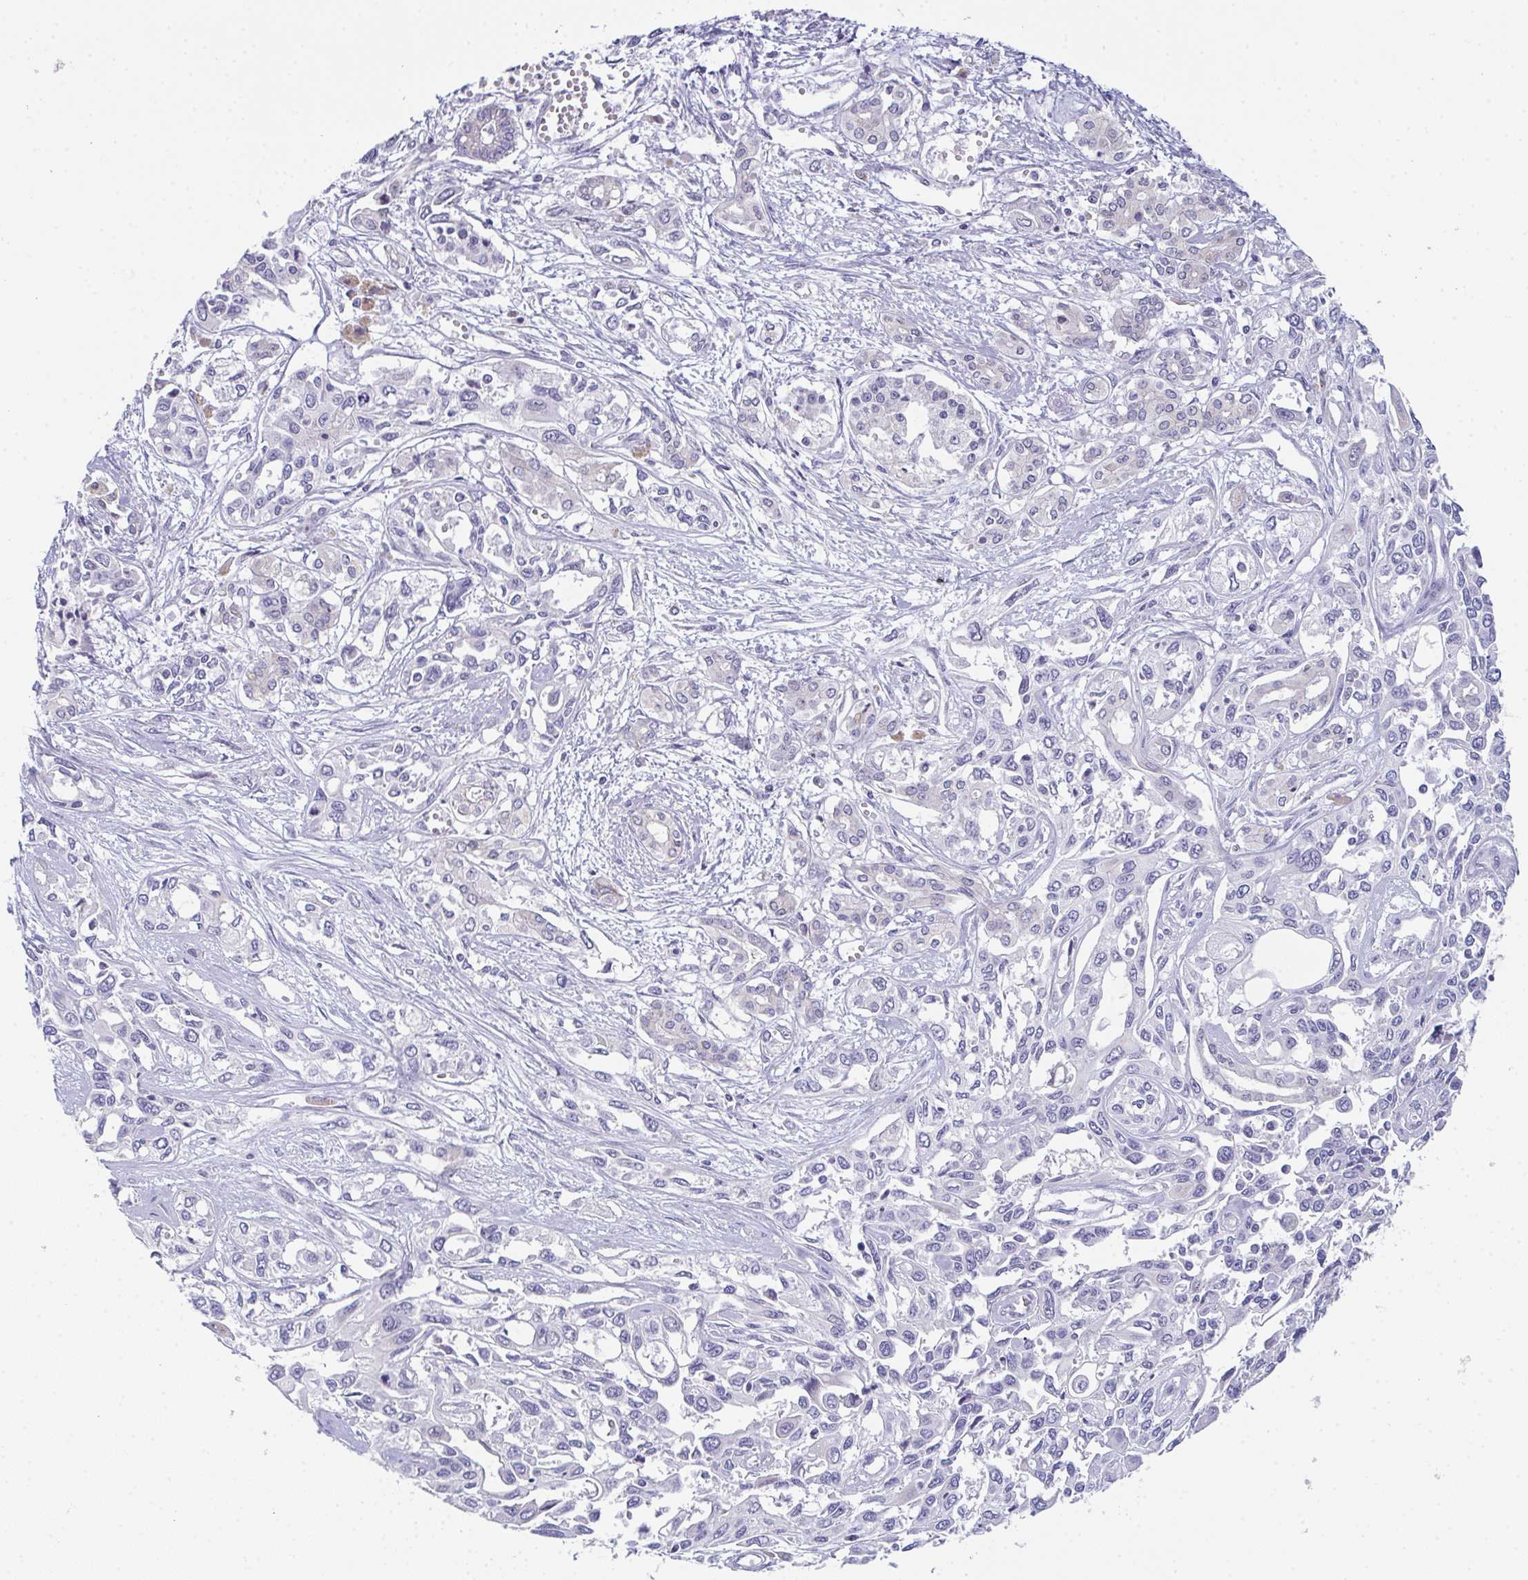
{"staining": {"intensity": "negative", "quantity": "none", "location": "none"}, "tissue": "pancreatic cancer", "cell_type": "Tumor cells", "image_type": "cancer", "snomed": [{"axis": "morphology", "description": "Adenocarcinoma, NOS"}, {"axis": "topography", "description": "Pancreas"}], "caption": "The immunohistochemistry (IHC) histopathology image has no significant expression in tumor cells of pancreatic cancer (adenocarcinoma) tissue.", "gene": "TEX19", "patient": {"sex": "female", "age": 55}}